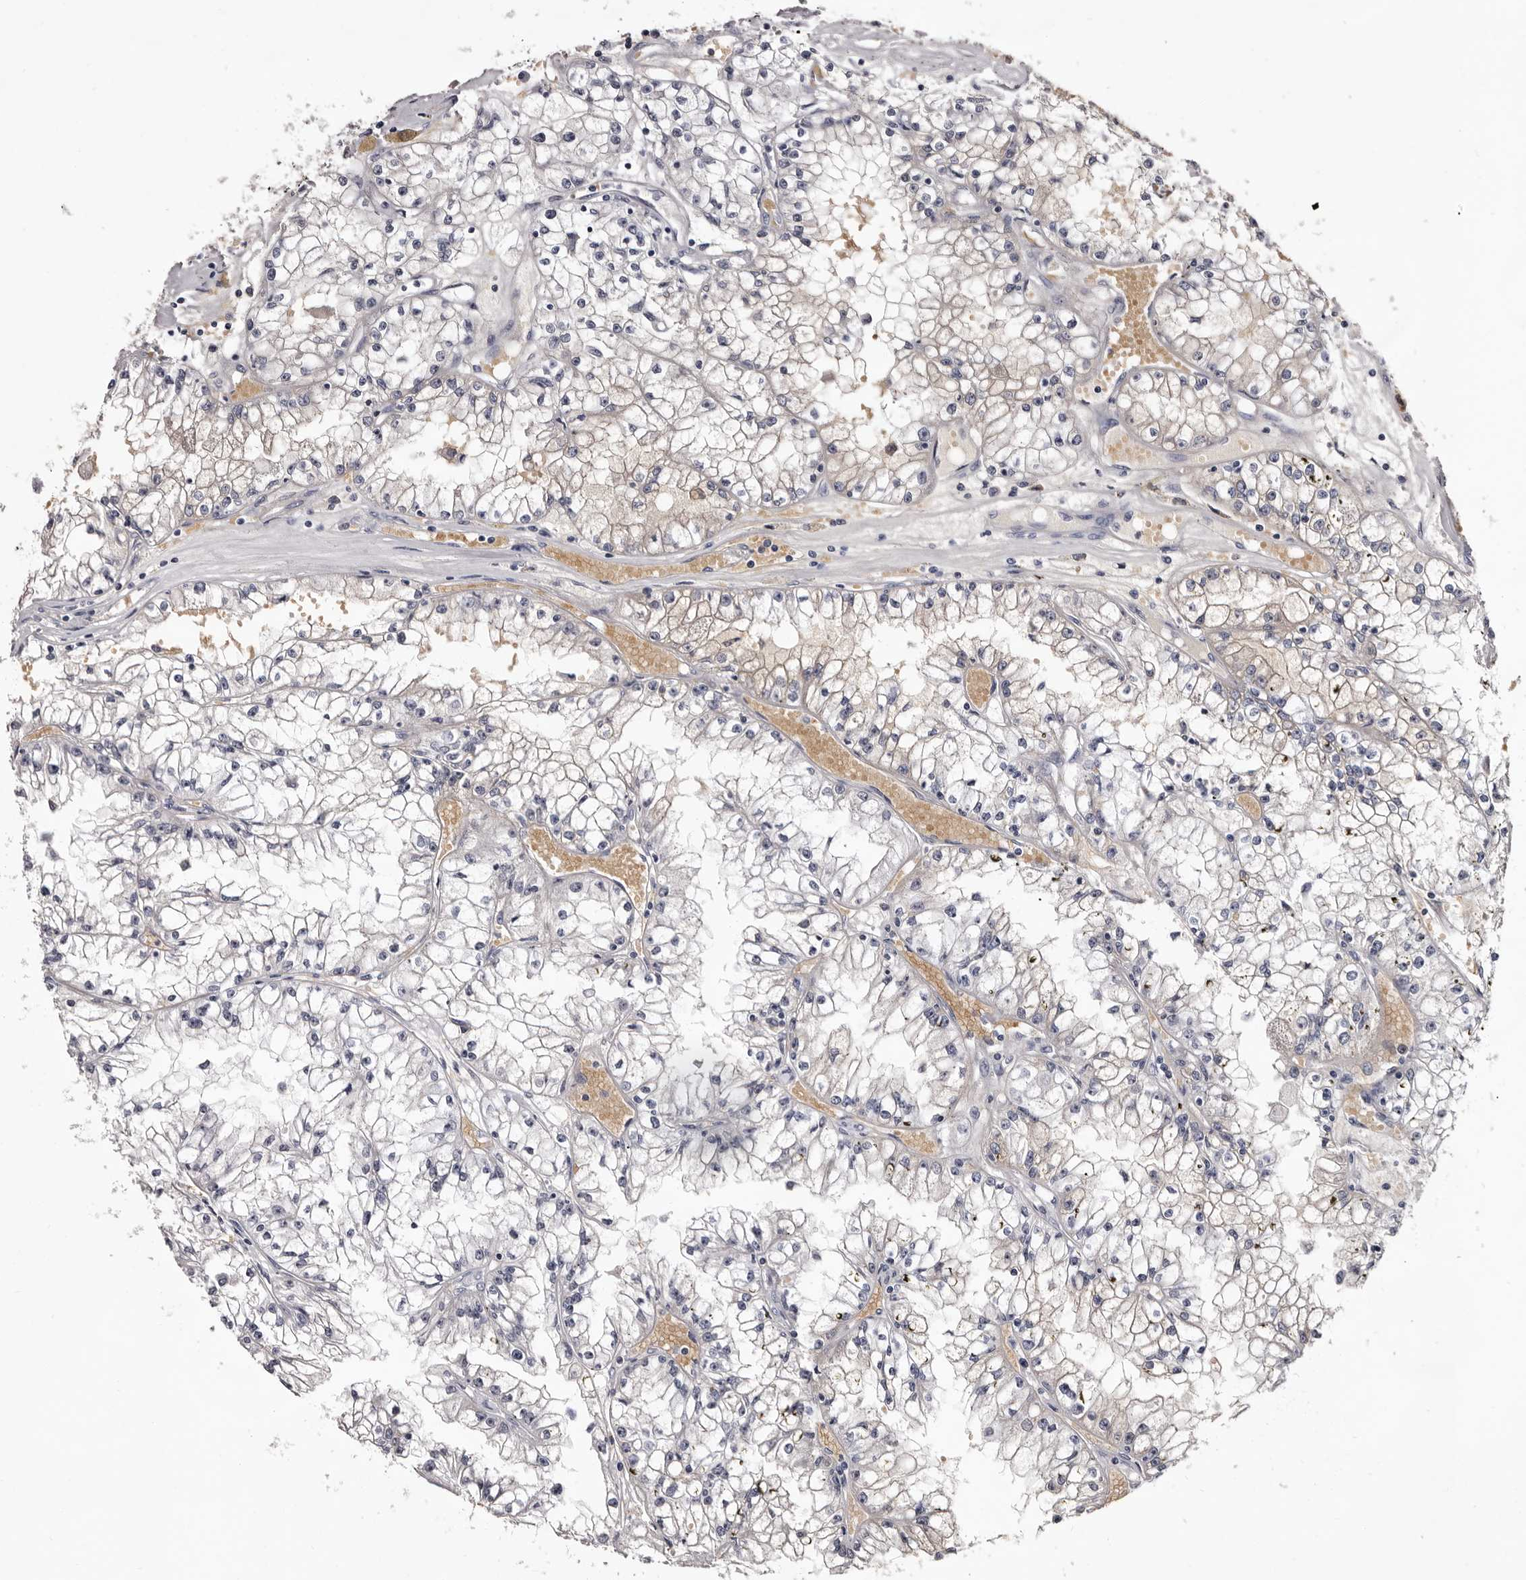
{"staining": {"intensity": "negative", "quantity": "none", "location": "none"}, "tissue": "renal cancer", "cell_type": "Tumor cells", "image_type": "cancer", "snomed": [{"axis": "morphology", "description": "Adenocarcinoma, NOS"}, {"axis": "topography", "description": "Kidney"}], "caption": "Immunohistochemical staining of human adenocarcinoma (renal) demonstrates no significant staining in tumor cells. (Brightfield microscopy of DAB immunohistochemistry (IHC) at high magnification).", "gene": "BPGM", "patient": {"sex": "male", "age": 56}}